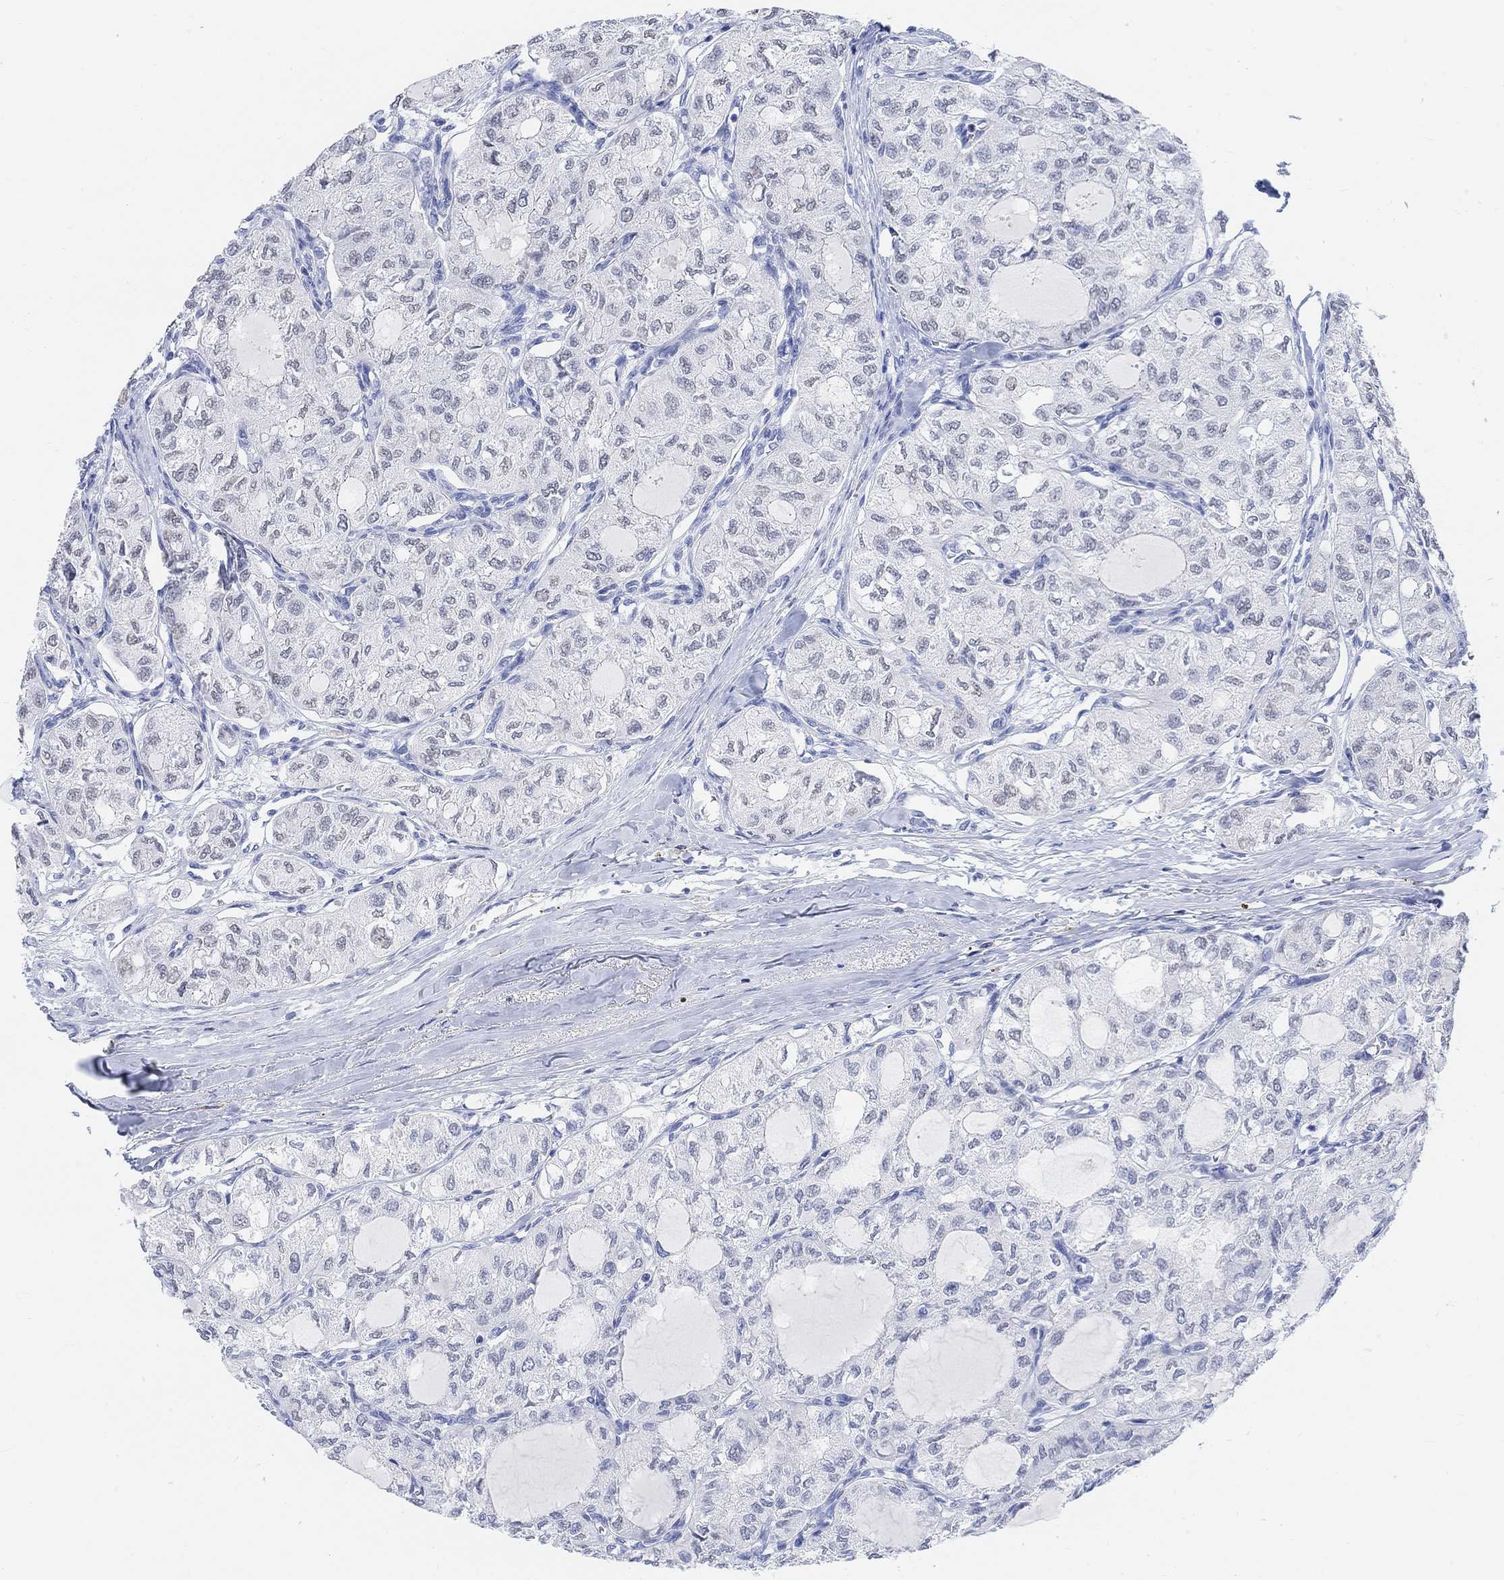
{"staining": {"intensity": "negative", "quantity": "none", "location": "none"}, "tissue": "thyroid cancer", "cell_type": "Tumor cells", "image_type": "cancer", "snomed": [{"axis": "morphology", "description": "Follicular adenoma carcinoma, NOS"}, {"axis": "topography", "description": "Thyroid gland"}], "caption": "This is a photomicrograph of IHC staining of follicular adenoma carcinoma (thyroid), which shows no expression in tumor cells.", "gene": "ENO4", "patient": {"sex": "male", "age": 75}}